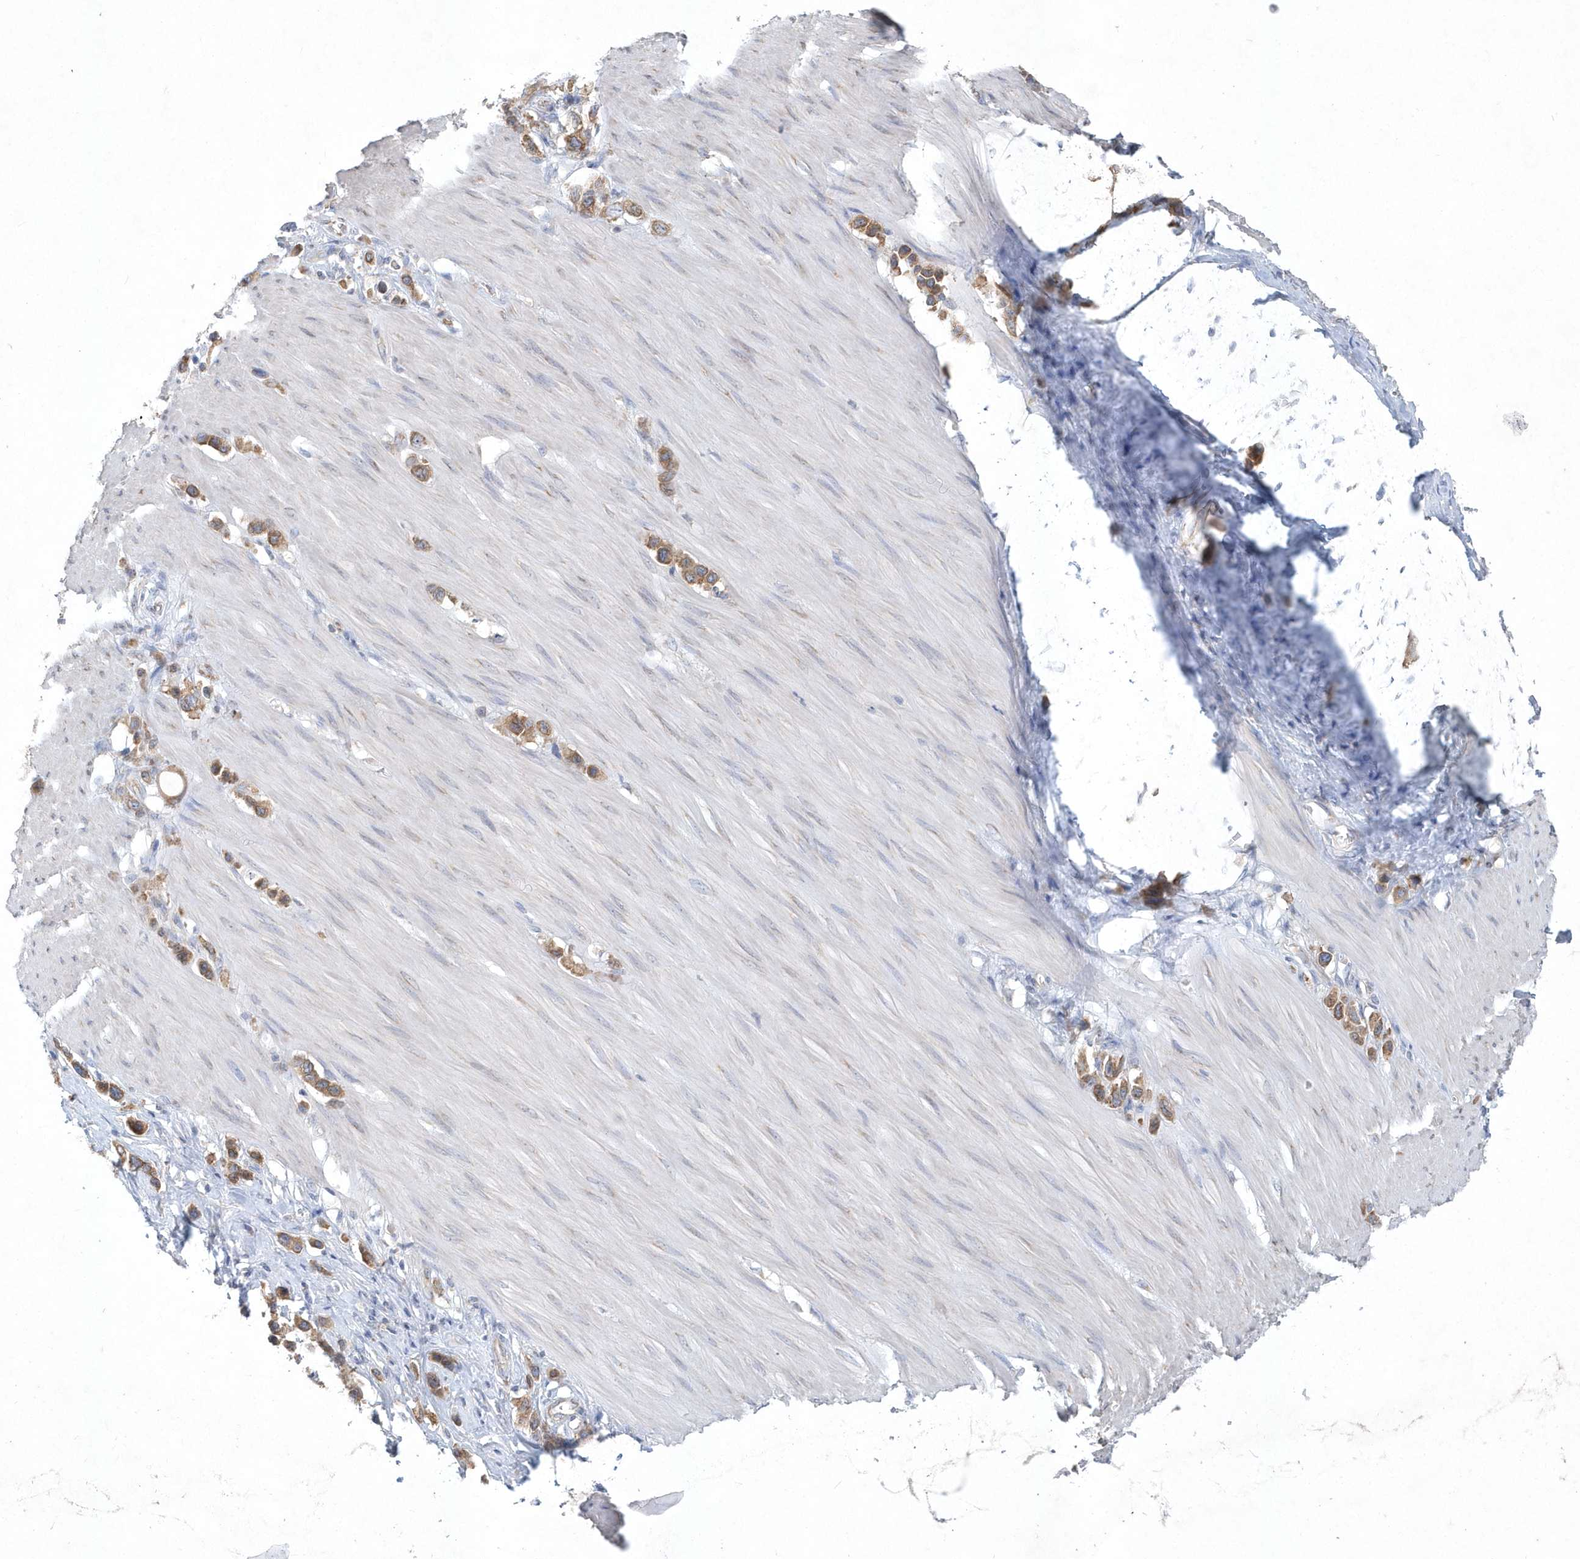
{"staining": {"intensity": "moderate", "quantity": ">75%", "location": "cytoplasmic/membranous"}, "tissue": "stomach cancer", "cell_type": "Tumor cells", "image_type": "cancer", "snomed": [{"axis": "morphology", "description": "Adenocarcinoma, NOS"}, {"axis": "topography", "description": "Stomach"}], "caption": "This is an image of immunohistochemistry (IHC) staining of stomach adenocarcinoma, which shows moderate staining in the cytoplasmic/membranous of tumor cells.", "gene": "DGAT1", "patient": {"sex": "female", "age": 65}}